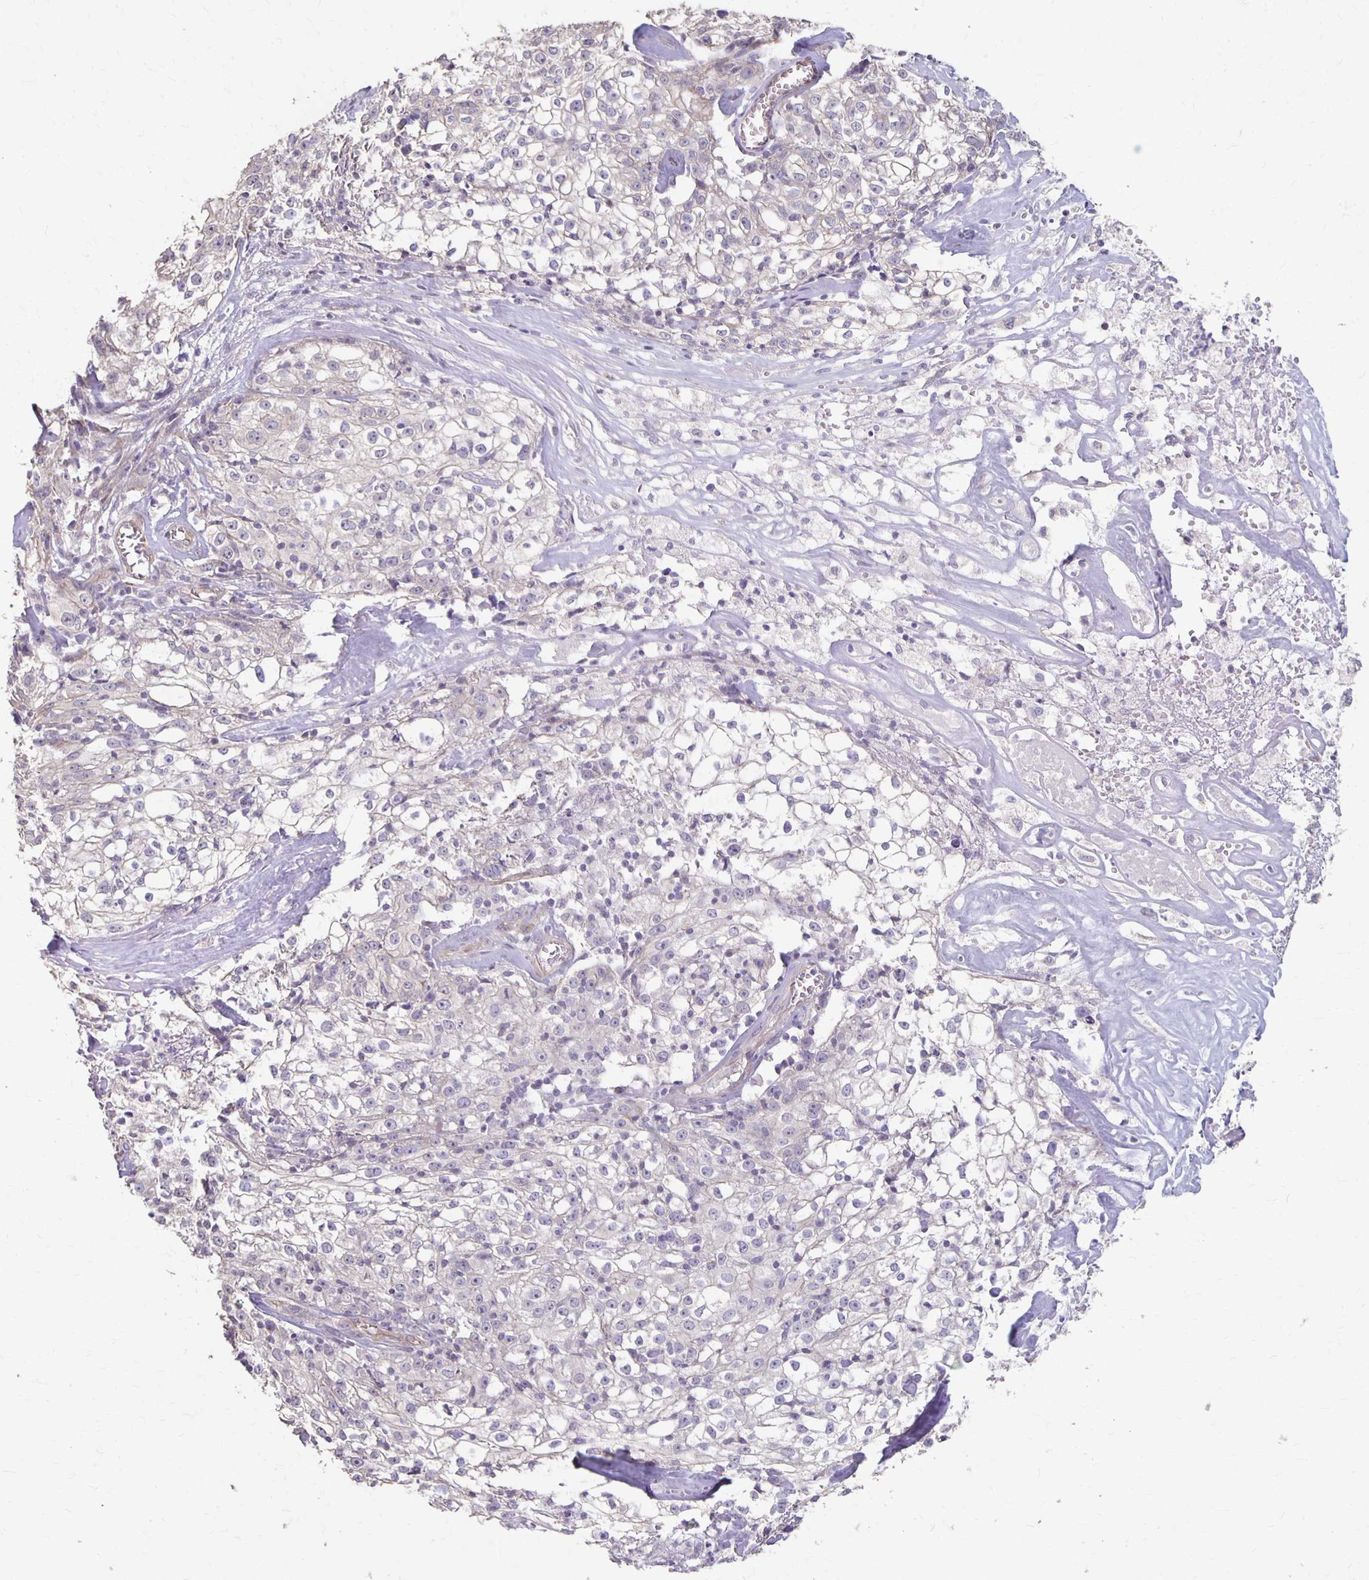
{"staining": {"intensity": "negative", "quantity": "none", "location": "none"}, "tissue": "cervical cancer", "cell_type": "Tumor cells", "image_type": "cancer", "snomed": [{"axis": "morphology", "description": "Squamous cell carcinoma, NOS"}, {"axis": "topography", "description": "Cervix"}], "caption": "Immunohistochemistry (IHC) of cervical cancer (squamous cell carcinoma) shows no staining in tumor cells.", "gene": "PPP1R3E", "patient": {"sex": "female", "age": 85}}